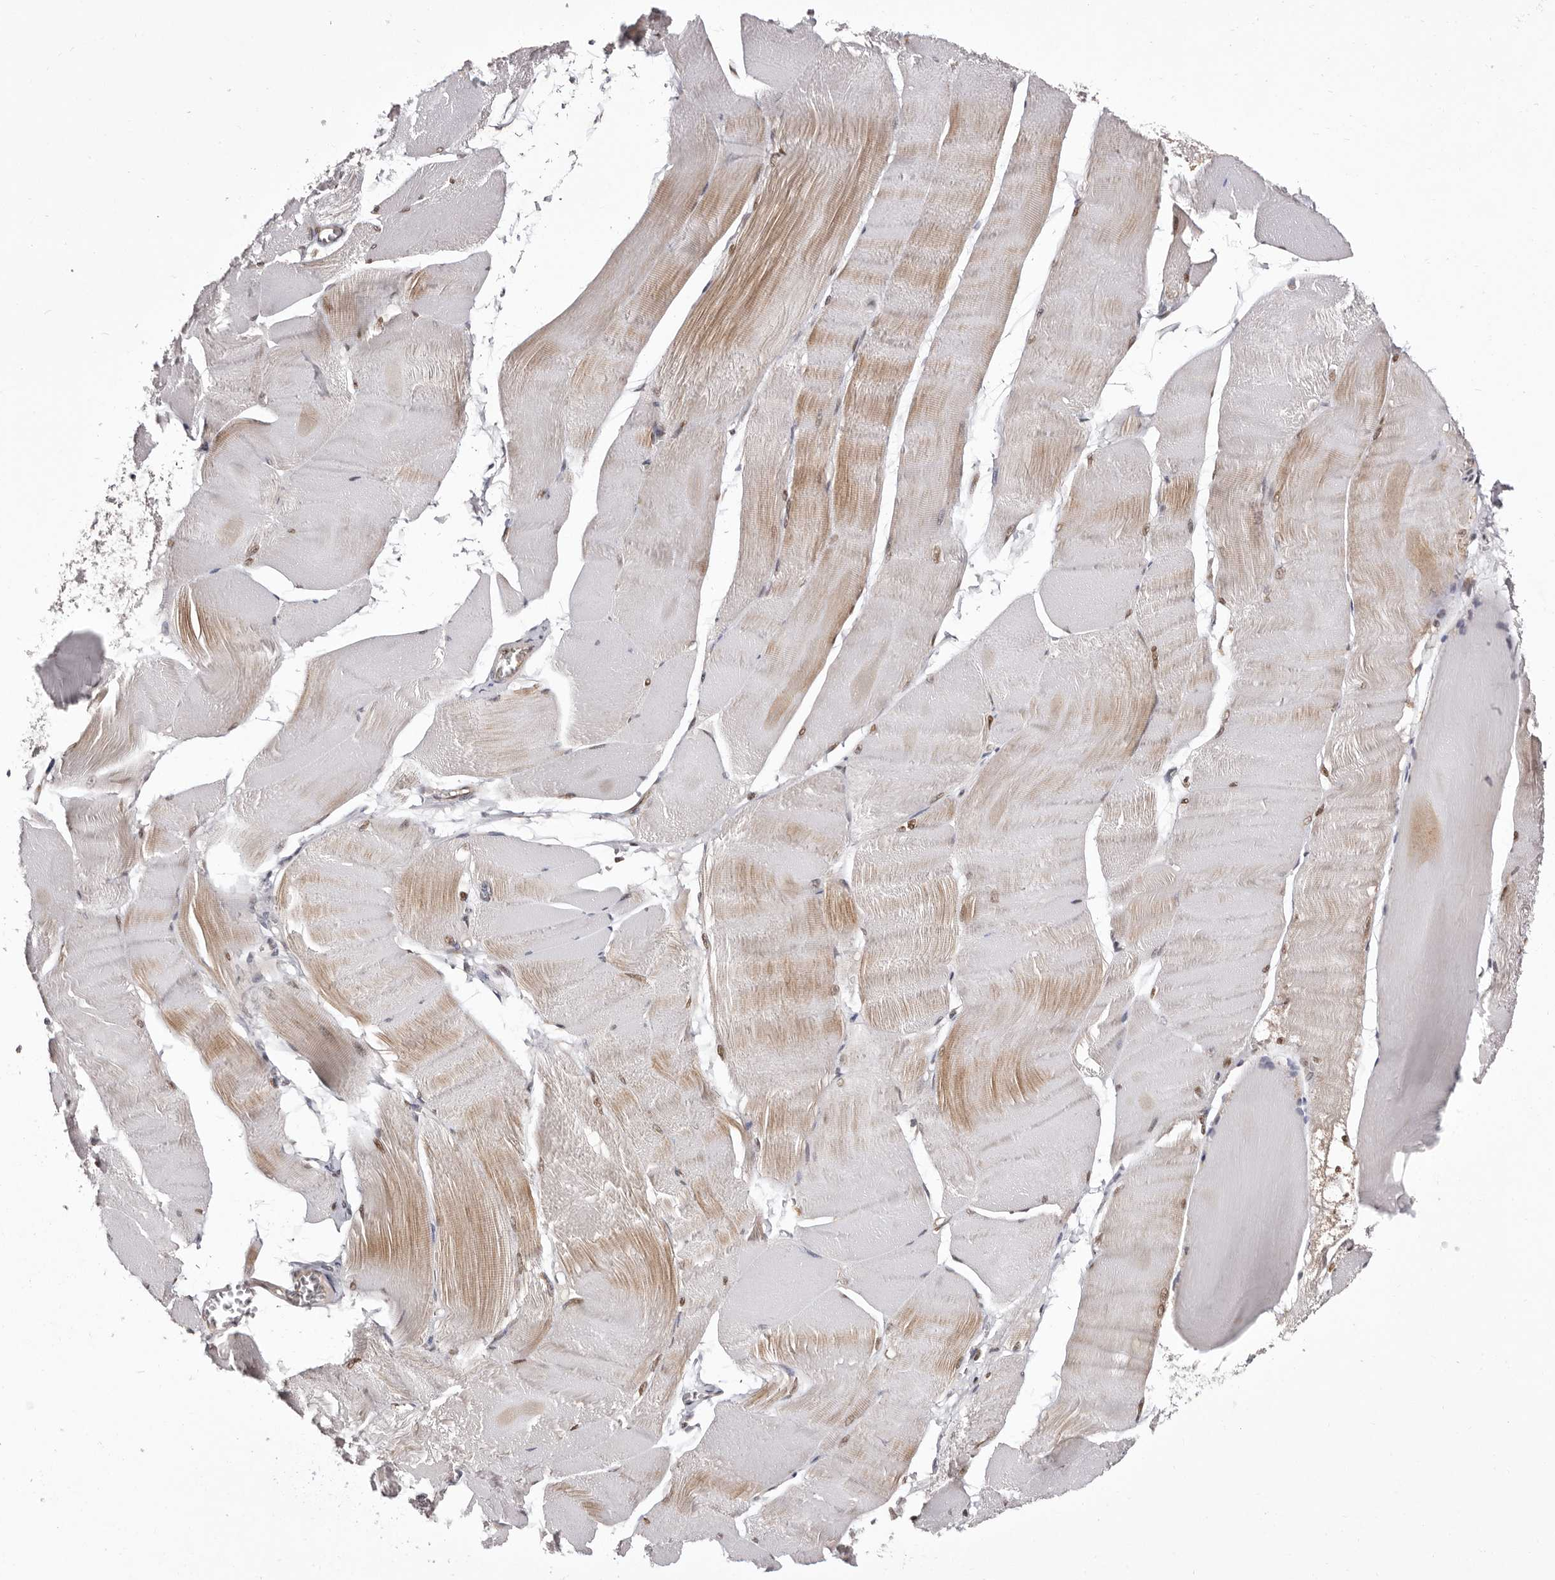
{"staining": {"intensity": "weak", "quantity": "25%-75%", "location": "cytoplasmic/membranous,nuclear"}, "tissue": "skeletal muscle", "cell_type": "Myocytes", "image_type": "normal", "snomed": [{"axis": "morphology", "description": "Normal tissue, NOS"}, {"axis": "morphology", "description": "Basal cell carcinoma"}, {"axis": "topography", "description": "Skeletal muscle"}], "caption": "About 25%-75% of myocytes in unremarkable skeletal muscle reveal weak cytoplasmic/membranous,nuclear protein expression as visualized by brown immunohistochemical staining.", "gene": "GLRX3", "patient": {"sex": "female", "age": 64}}